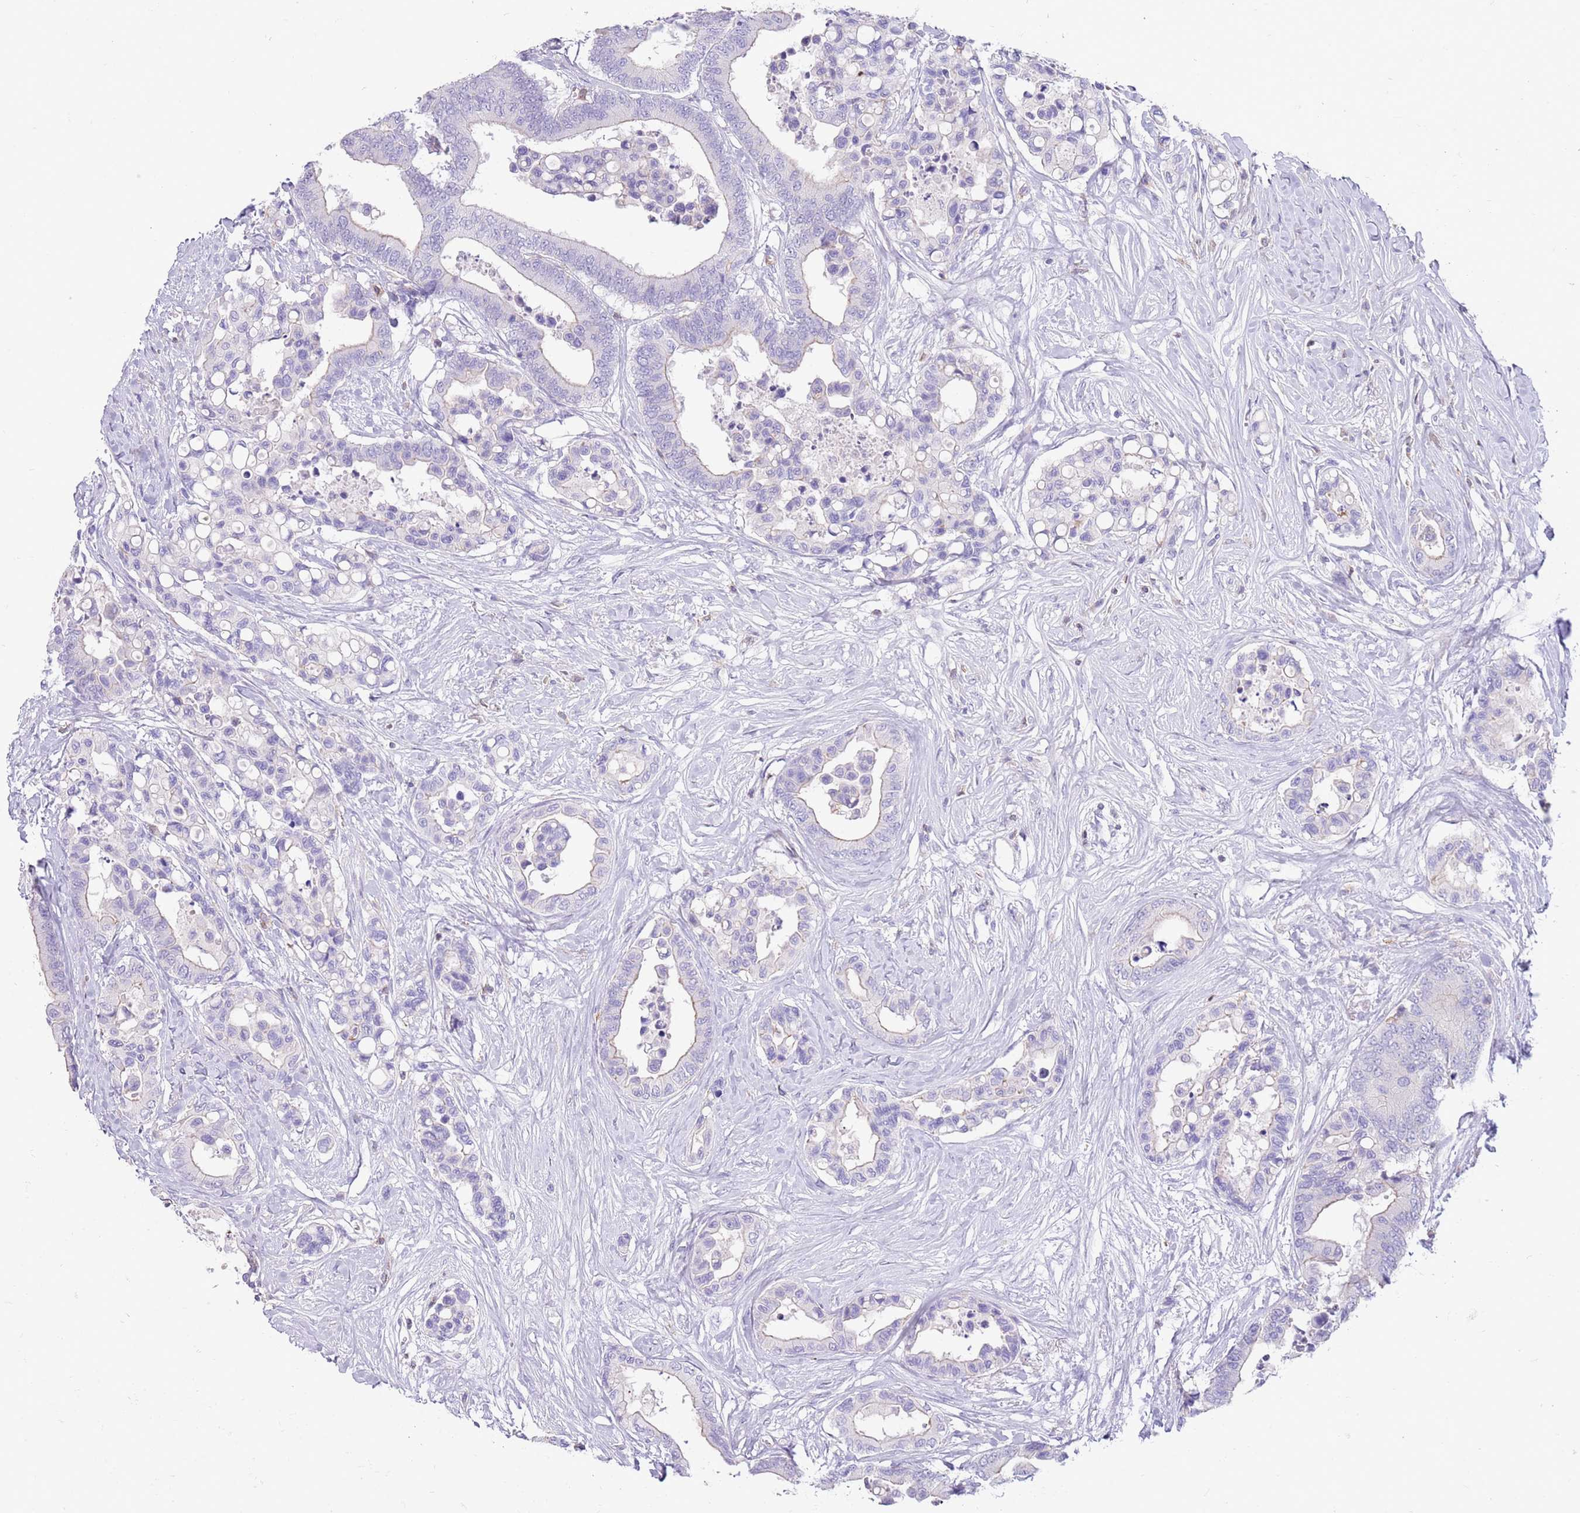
{"staining": {"intensity": "negative", "quantity": "none", "location": "none"}, "tissue": "colorectal cancer", "cell_type": "Tumor cells", "image_type": "cancer", "snomed": [{"axis": "morphology", "description": "Normal tissue, NOS"}, {"axis": "morphology", "description": "Adenocarcinoma, NOS"}, {"axis": "topography", "description": "Colon"}], "caption": "Colorectal adenocarcinoma stained for a protein using IHC demonstrates no expression tumor cells.", "gene": "OR4Q3", "patient": {"sex": "male", "age": 82}}